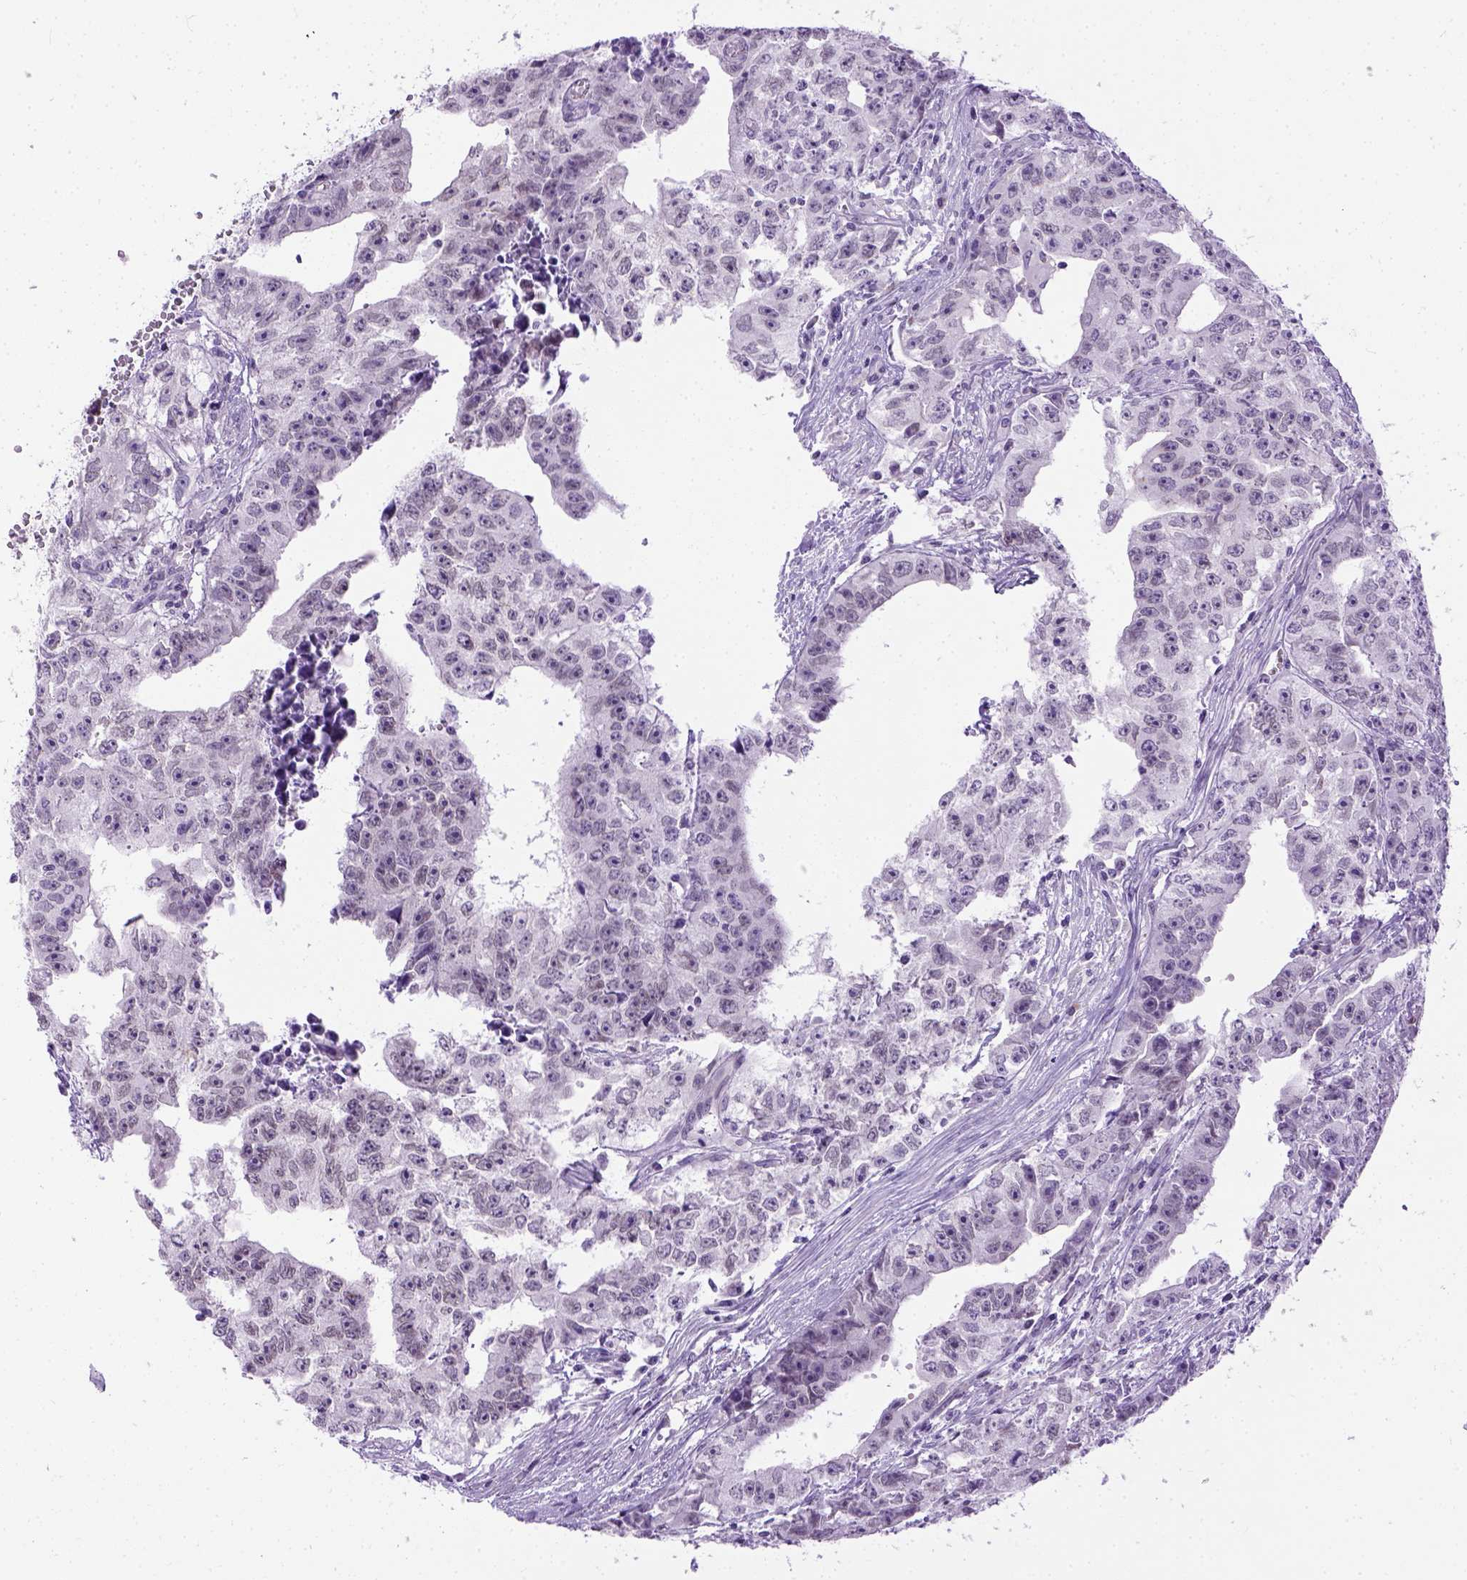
{"staining": {"intensity": "negative", "quantity": "none", "location": "none"}, "tissue": "testis cancer", "cell_type": "Tumor cells", "image_type": "cancer", "snomed": [{"axis": "morphology", "description": "Carcinoma, Embryonal, NOS"}, {"axis": "morphology", "description": "Teratoma, malignant, NOS"}, {"axis": "topography", "description": "Testis"}], "caption": "Photomicrograph shows no protein expression in tumor cells of testis cancer (malignant teratoma) tissue.", "gene": "FAM184B", "patient": {"sex": "male", "age": 24}}